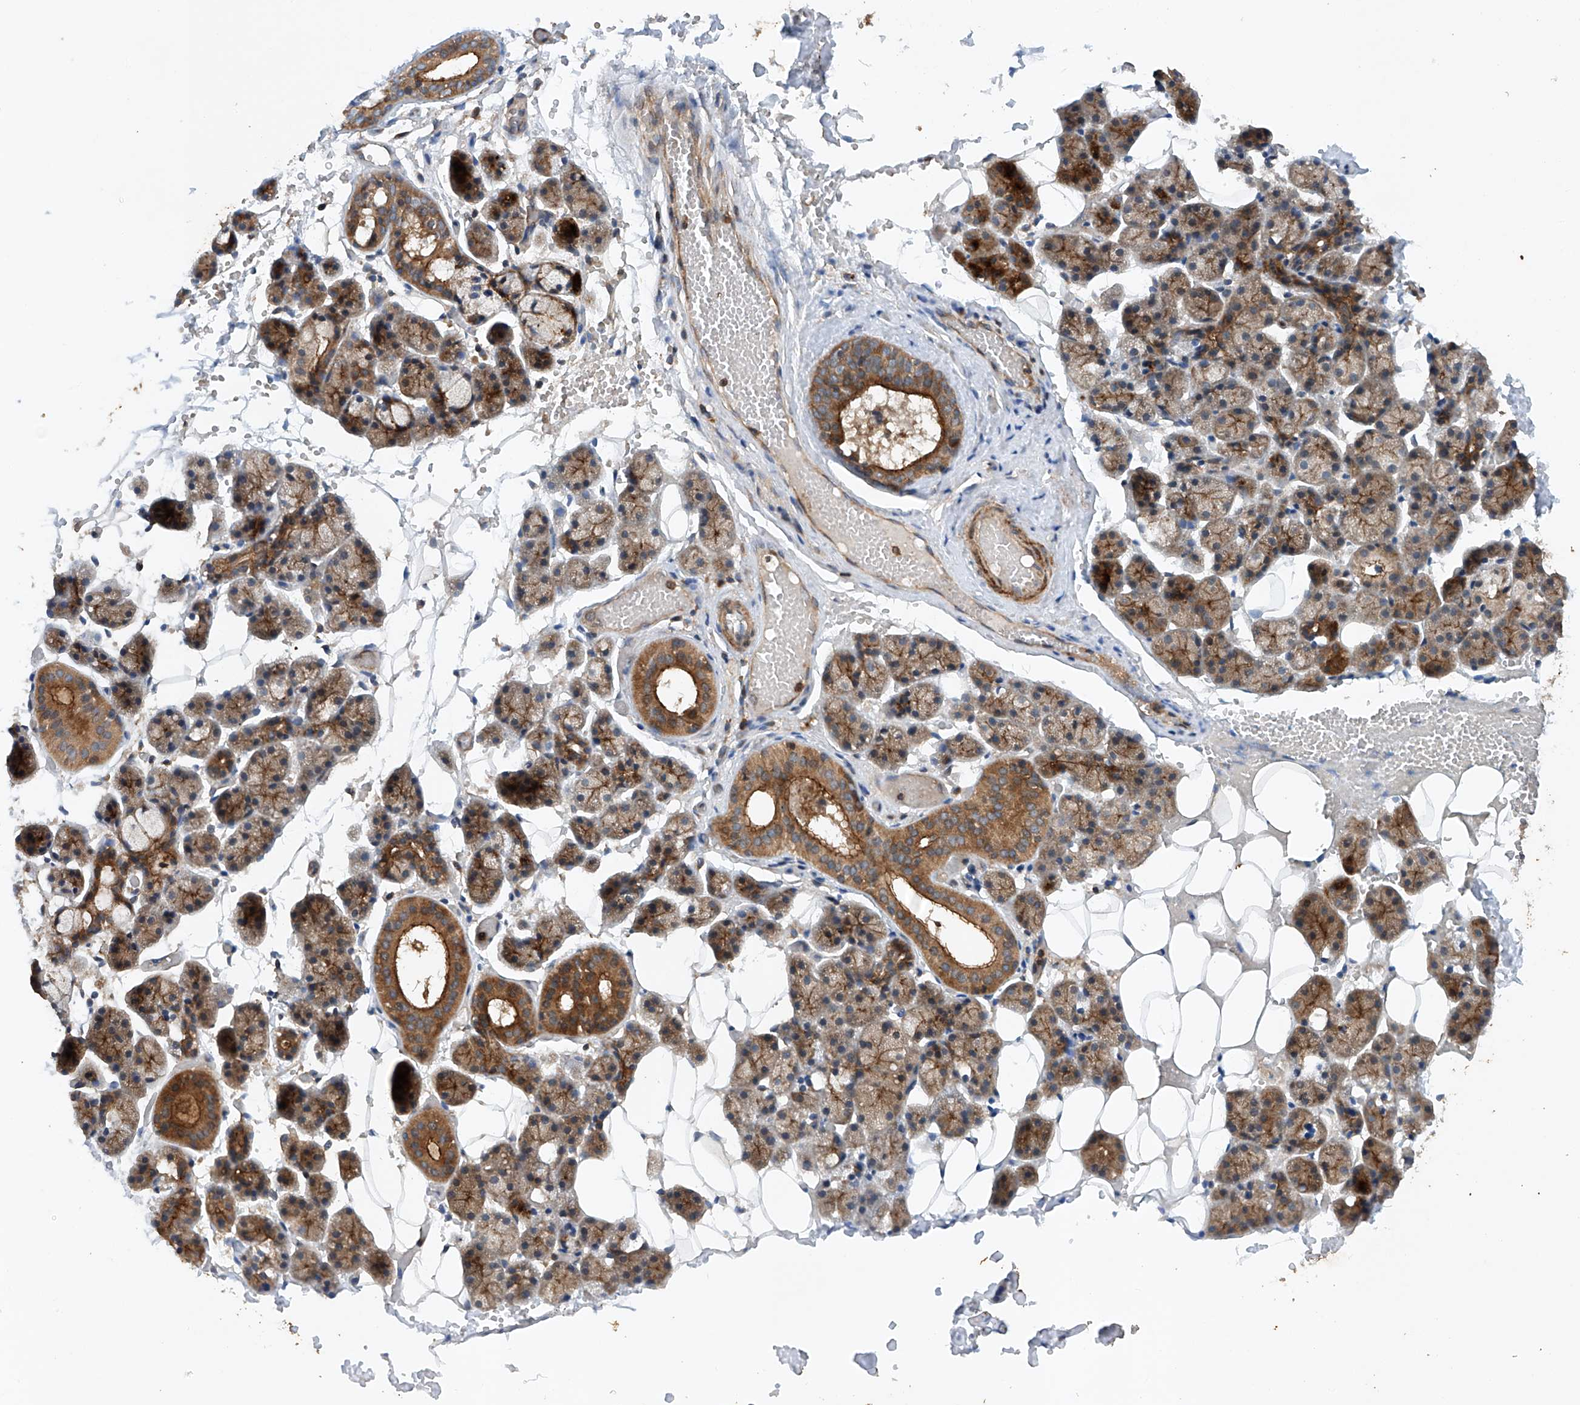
{"staining": {"intensity": "strong", "quantity": ">75%", "location": "cytoplasmic/membranous"}, "tissue": "salivary gland", "cell_type": "Glandular cells", "image_type": "normal", "snomed": [{"axis": "morphology", "description": "Normal tissue, NOS"}, {"axis": "topography", "description": "Salivary gland"}], "caption": "Salivary gland stained for a protein (brown) demonstrates strong cytoplasmic/membranous positive positivity in about >75% of glandular cells.", "gene": "CEP85L", "patient": {"sex": "female", "age": 33}}